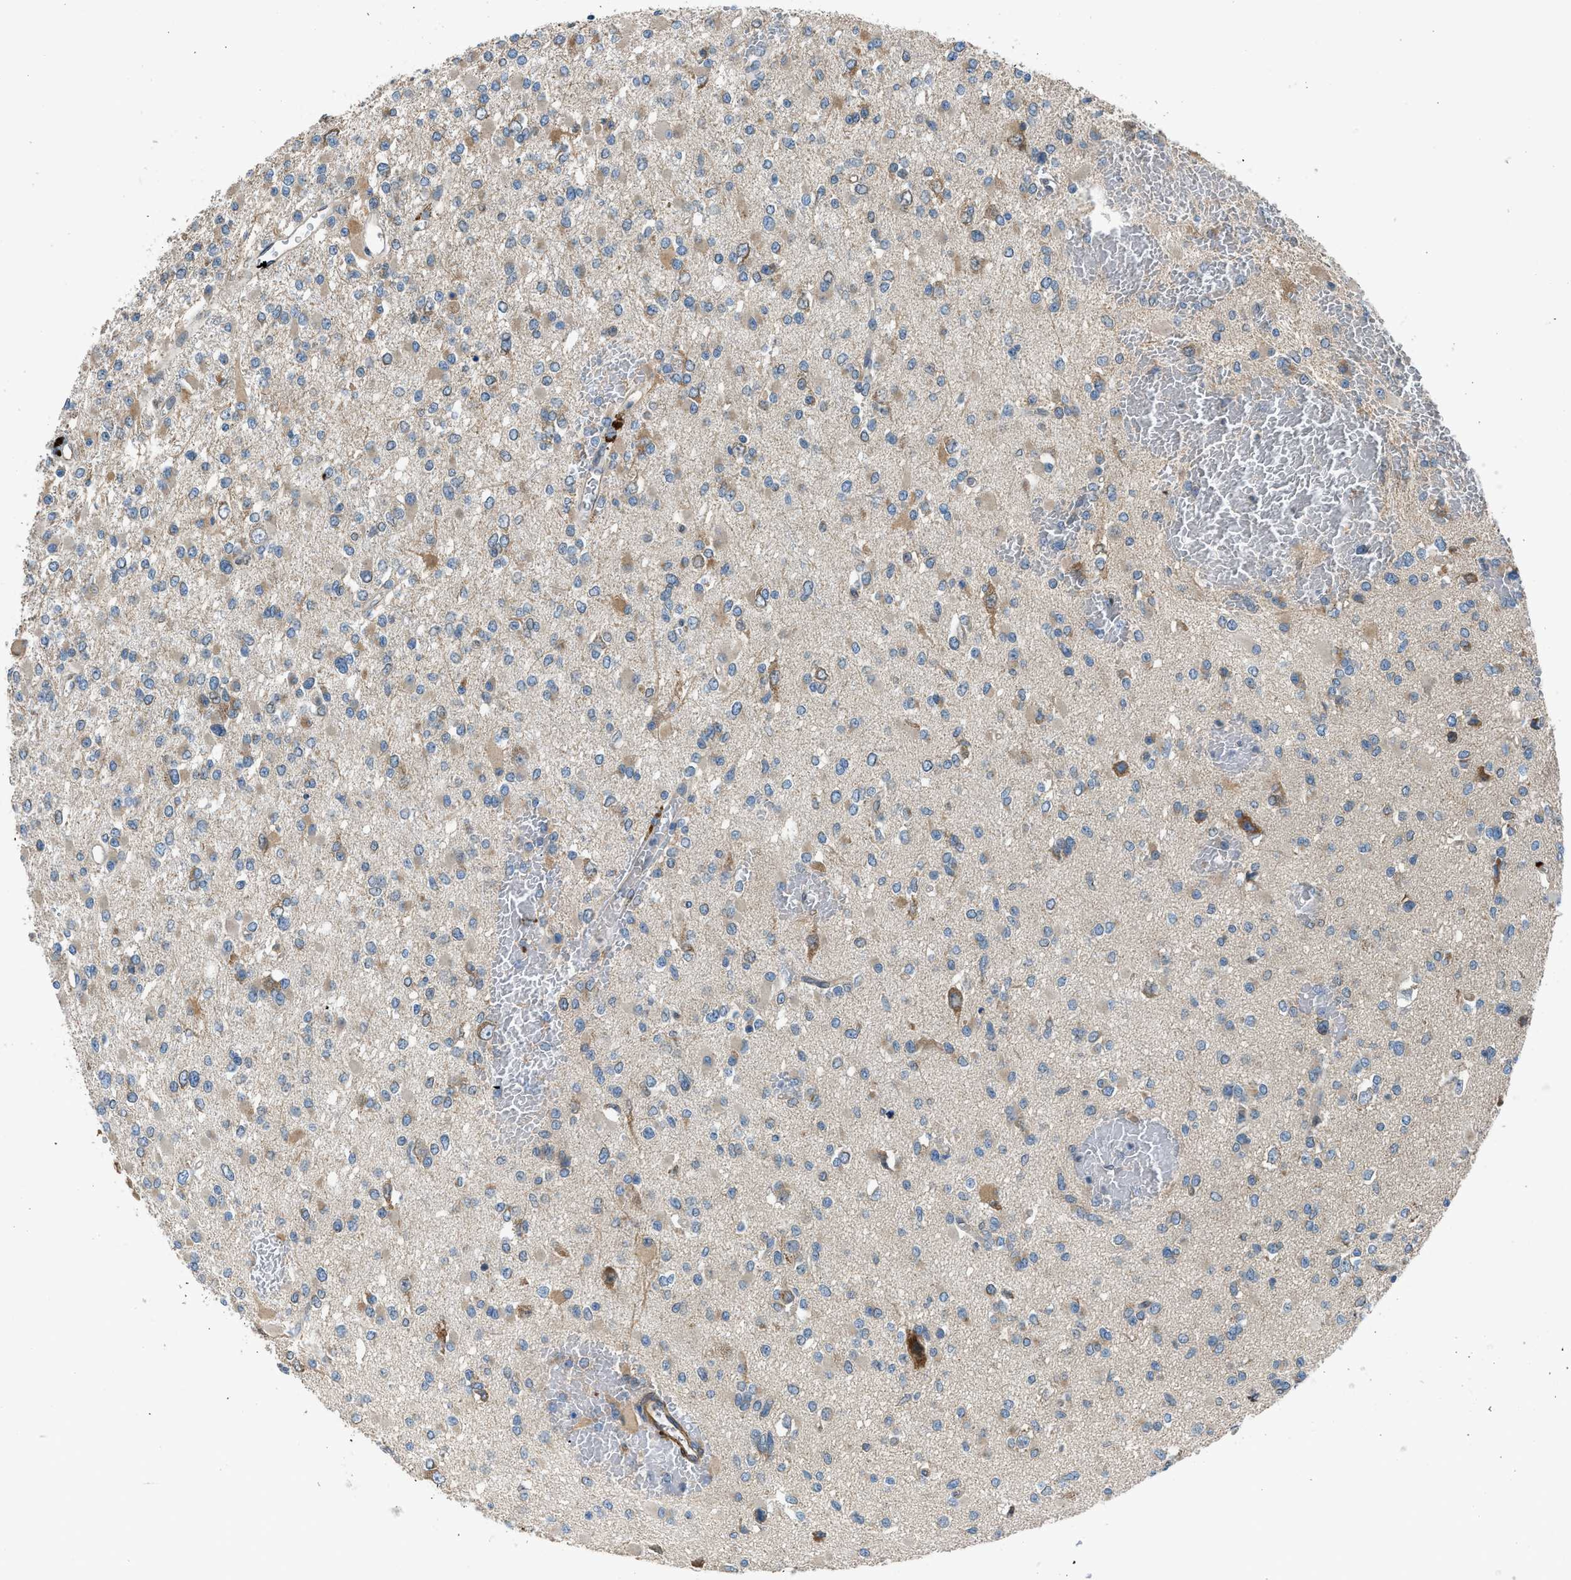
{"staining": {"intensity": "weak", "quantity": "25%-75%", "location": "cytoplasmic/membranous"}, "tissue": "glioma", "cell_type": "Tumor cells", "image_type": "cancer", "snomed": [{"axis": "morphology", "description": "Glioma, malignant, Low grade"}, {"axis": "topography", "description": "Brain"}], "caption": "This is an image of immunohistochemistry (IHC) staining of glioma, which shows weak staining in the cytoplasmic/membranous of tumor cells.", "gene": "LMBR1", "patient": {"sex": "female", "age": 22}}